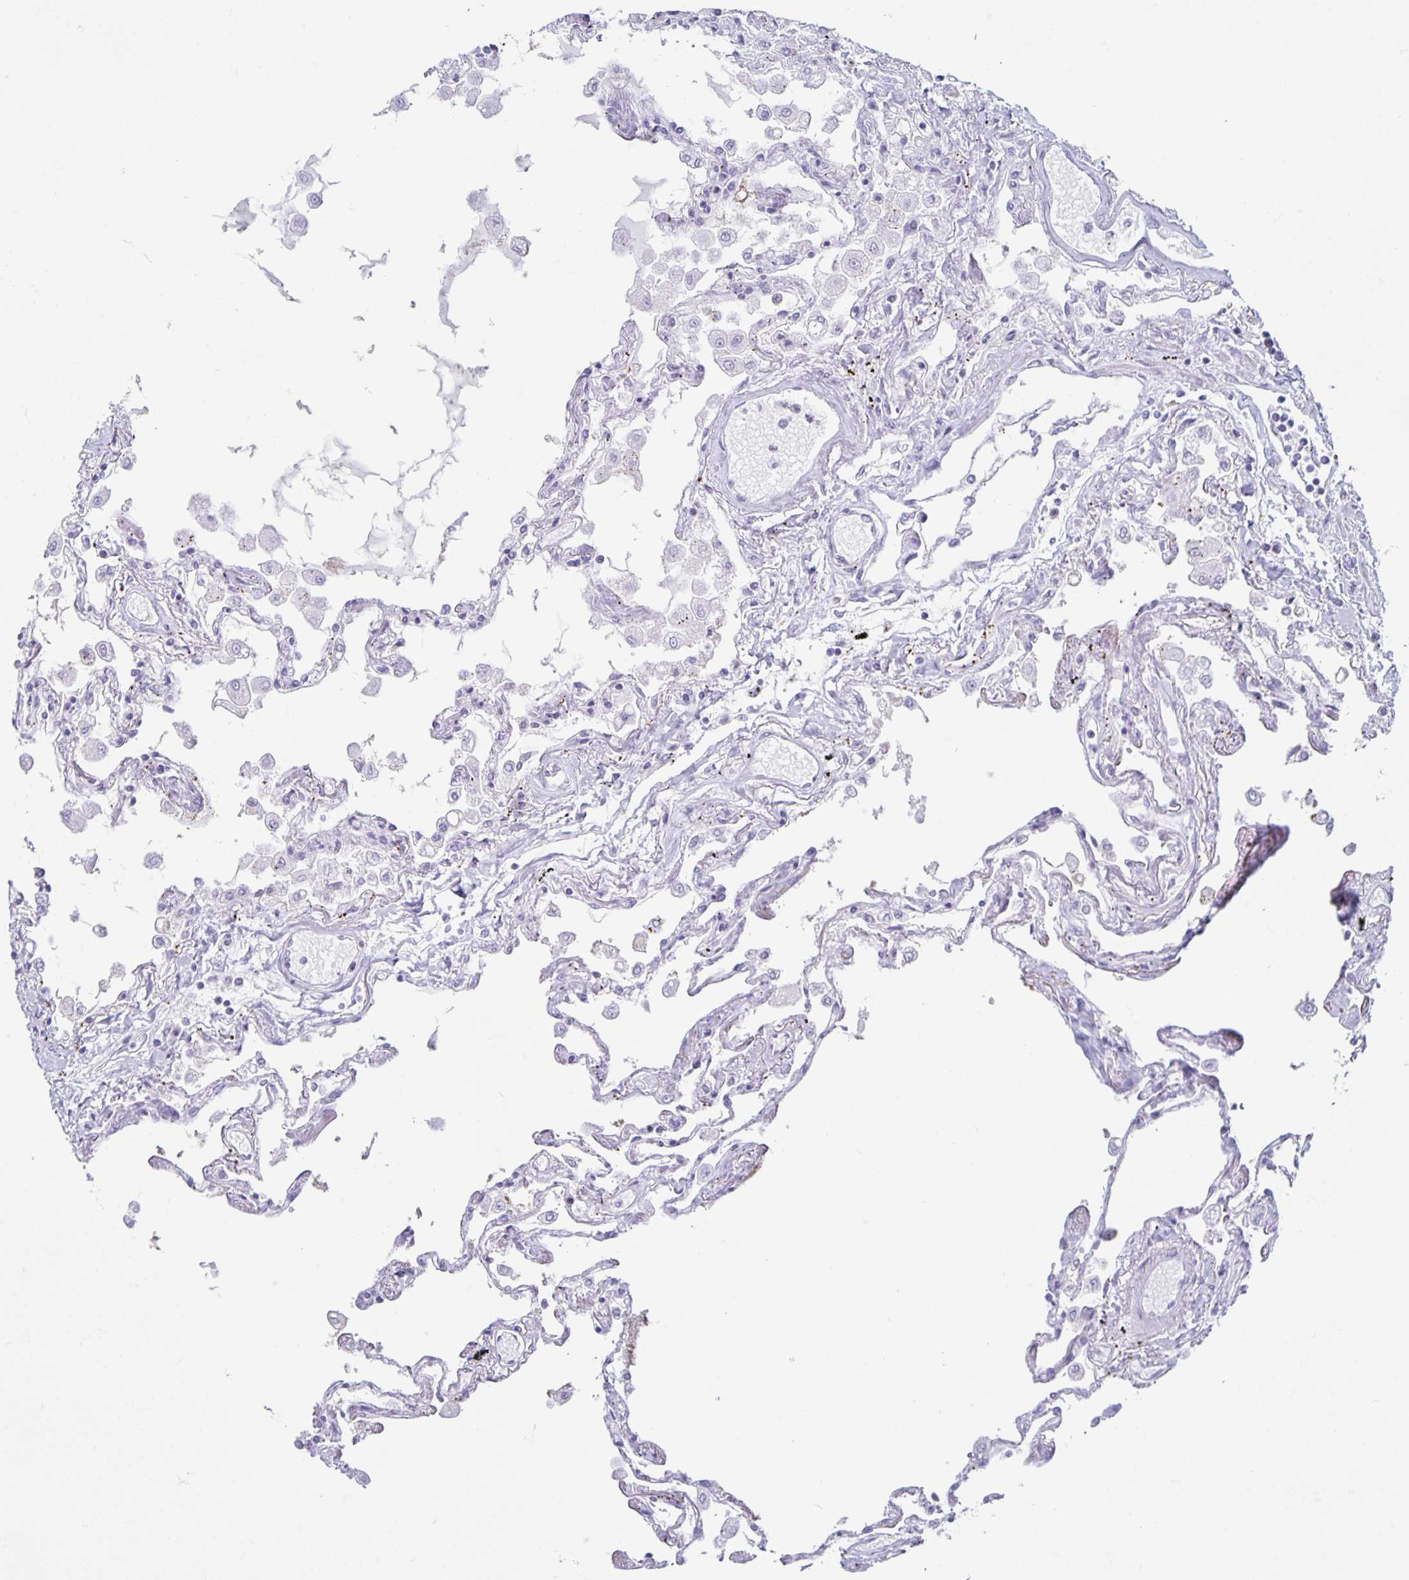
{"staining": {"intensity": "negative", "quantity": "none", "location": "none"}, "tissue": "lung", "cell_type": "Alveolar cells", "image_type": "normal", "snomed": [{"axis": "morphology", "description": "Normal tissue, NOS"}, {"axis": "morphology", "description": "Adenocarcinoma, NOS"}, {"axis": "topography", "description": "Cartilage tissue"}, {"axis": "topography", "description": "Lung"}], "caption": "This is an immunohistochemistry (IHC) micrograph of benign lung. There is no positivity in alveolar cells.", "gene": "CT45A10", "patient": {"sex": "female", "age": 67}}